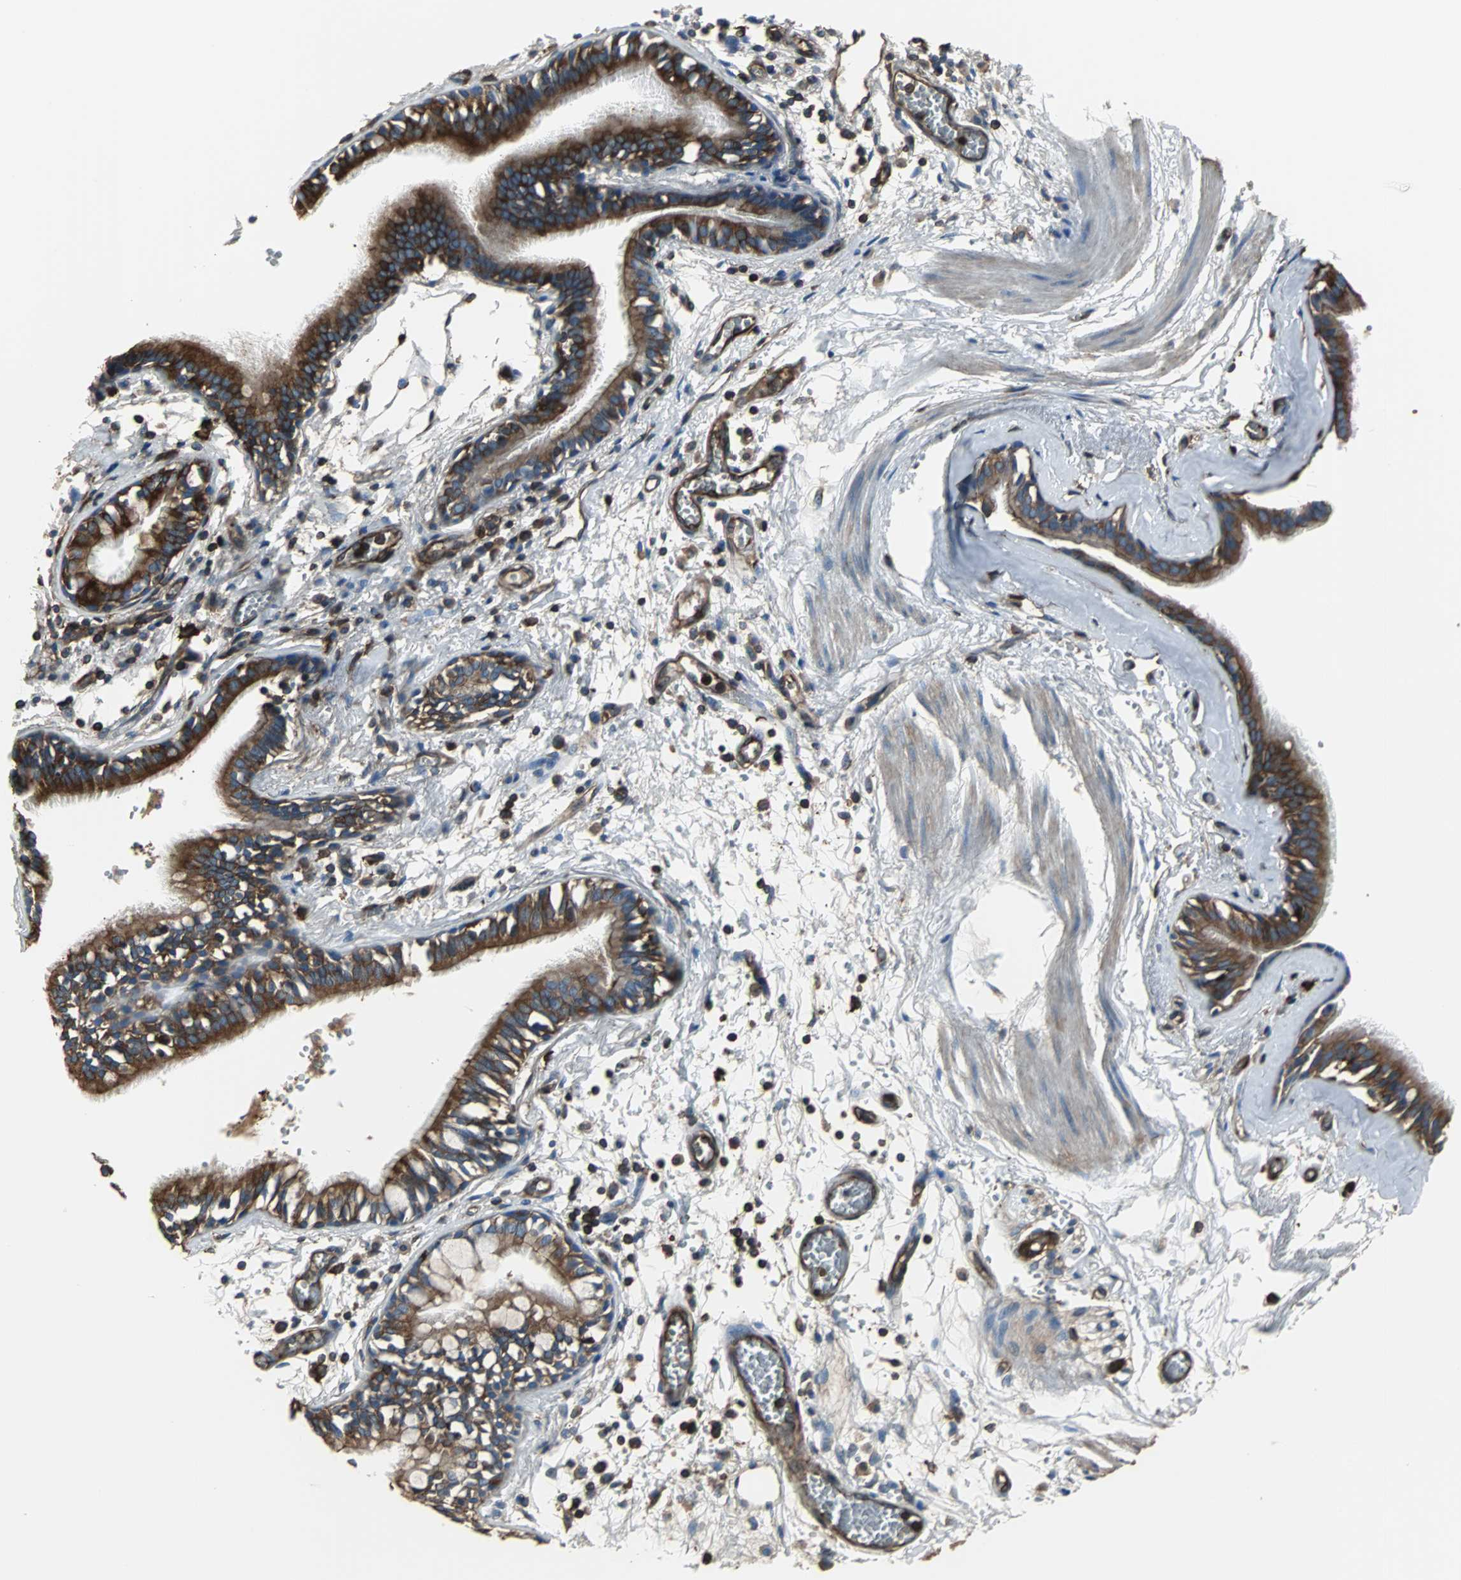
{"staining": {"intensity": "strong", "quantity": ">75%", "location": "cytoplasmic/membranous"}, "tissue": "bronchus", "cell_type": "Respiratory epithelial cells", "image_type": "normal", "snomed": [{"axis": "morphology", "description": "Normal tissue, NOS"}, {"axis": "topography", "description": "Bronchus"}, {"axis": "topography", "description": "Lung"}], "caption": "A high amount of strong cytoplasmic/membranous expression is seen in about >75% of respiratory epithelial cells in benign bronchus.", "gene": "ACTN1", "patient": {"sex": "female", "age": 56}}